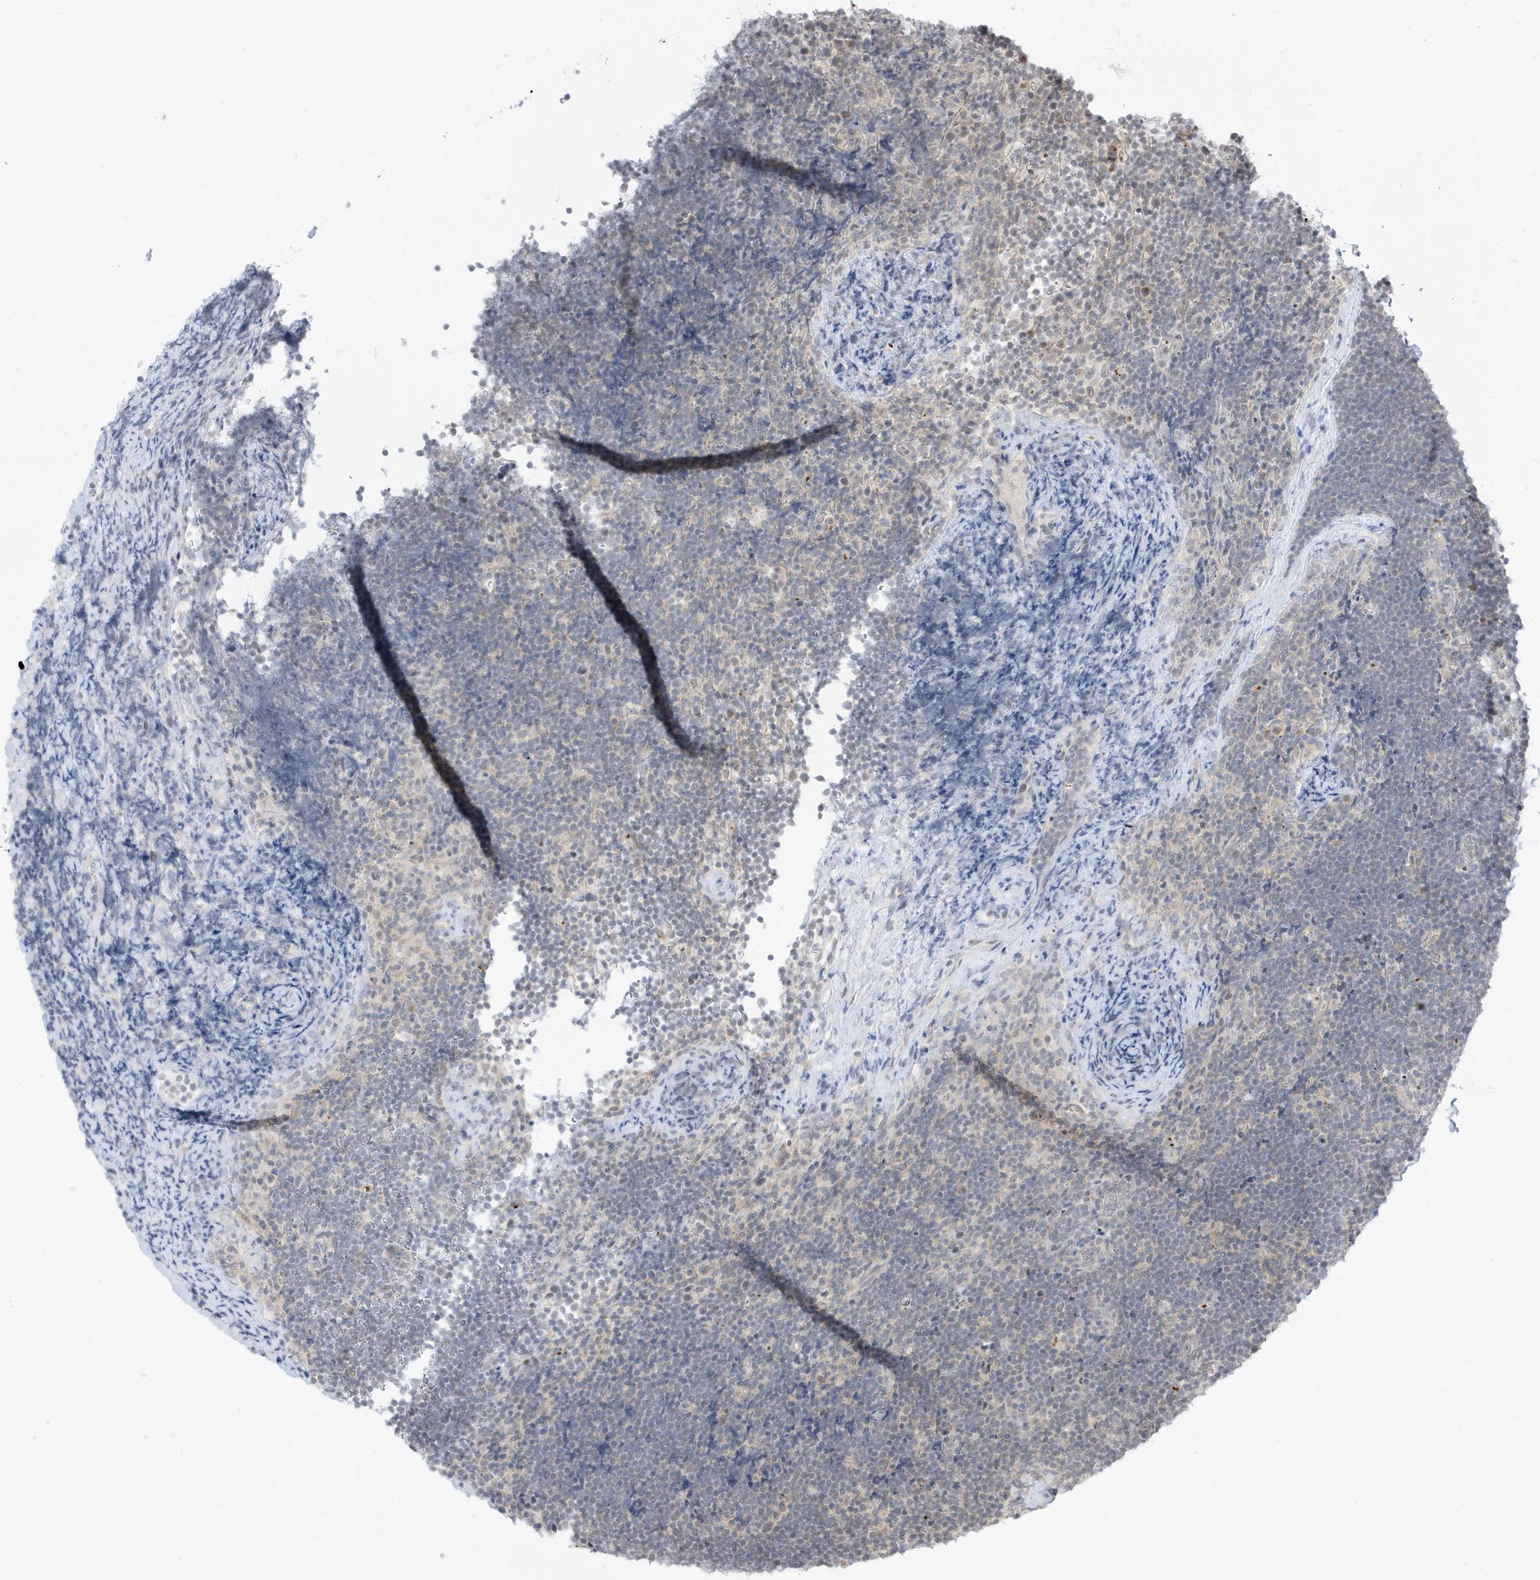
{"staining": {"intensity": "negative", "quantity": "none", "location": "none"}, "tissue": "lymphoma", "cell_type": "Tumor cells", "image_type": "cancer", "snomed": [{"axis": "morphology", "description": "Malignant lymphoma, non-Hodgkin's type, High grade"}, {"axis": "topography", "description": "Lymph node"}], "caption": "Protein analysis of lymphoma demonstrates no significant expression in tumor cells. The staining is performed using DAB brown chromogen with nuclei counter-stained in using hematoxylin.", "gene": "TAB3", "patient": {"sex": "male", "age": 13}}